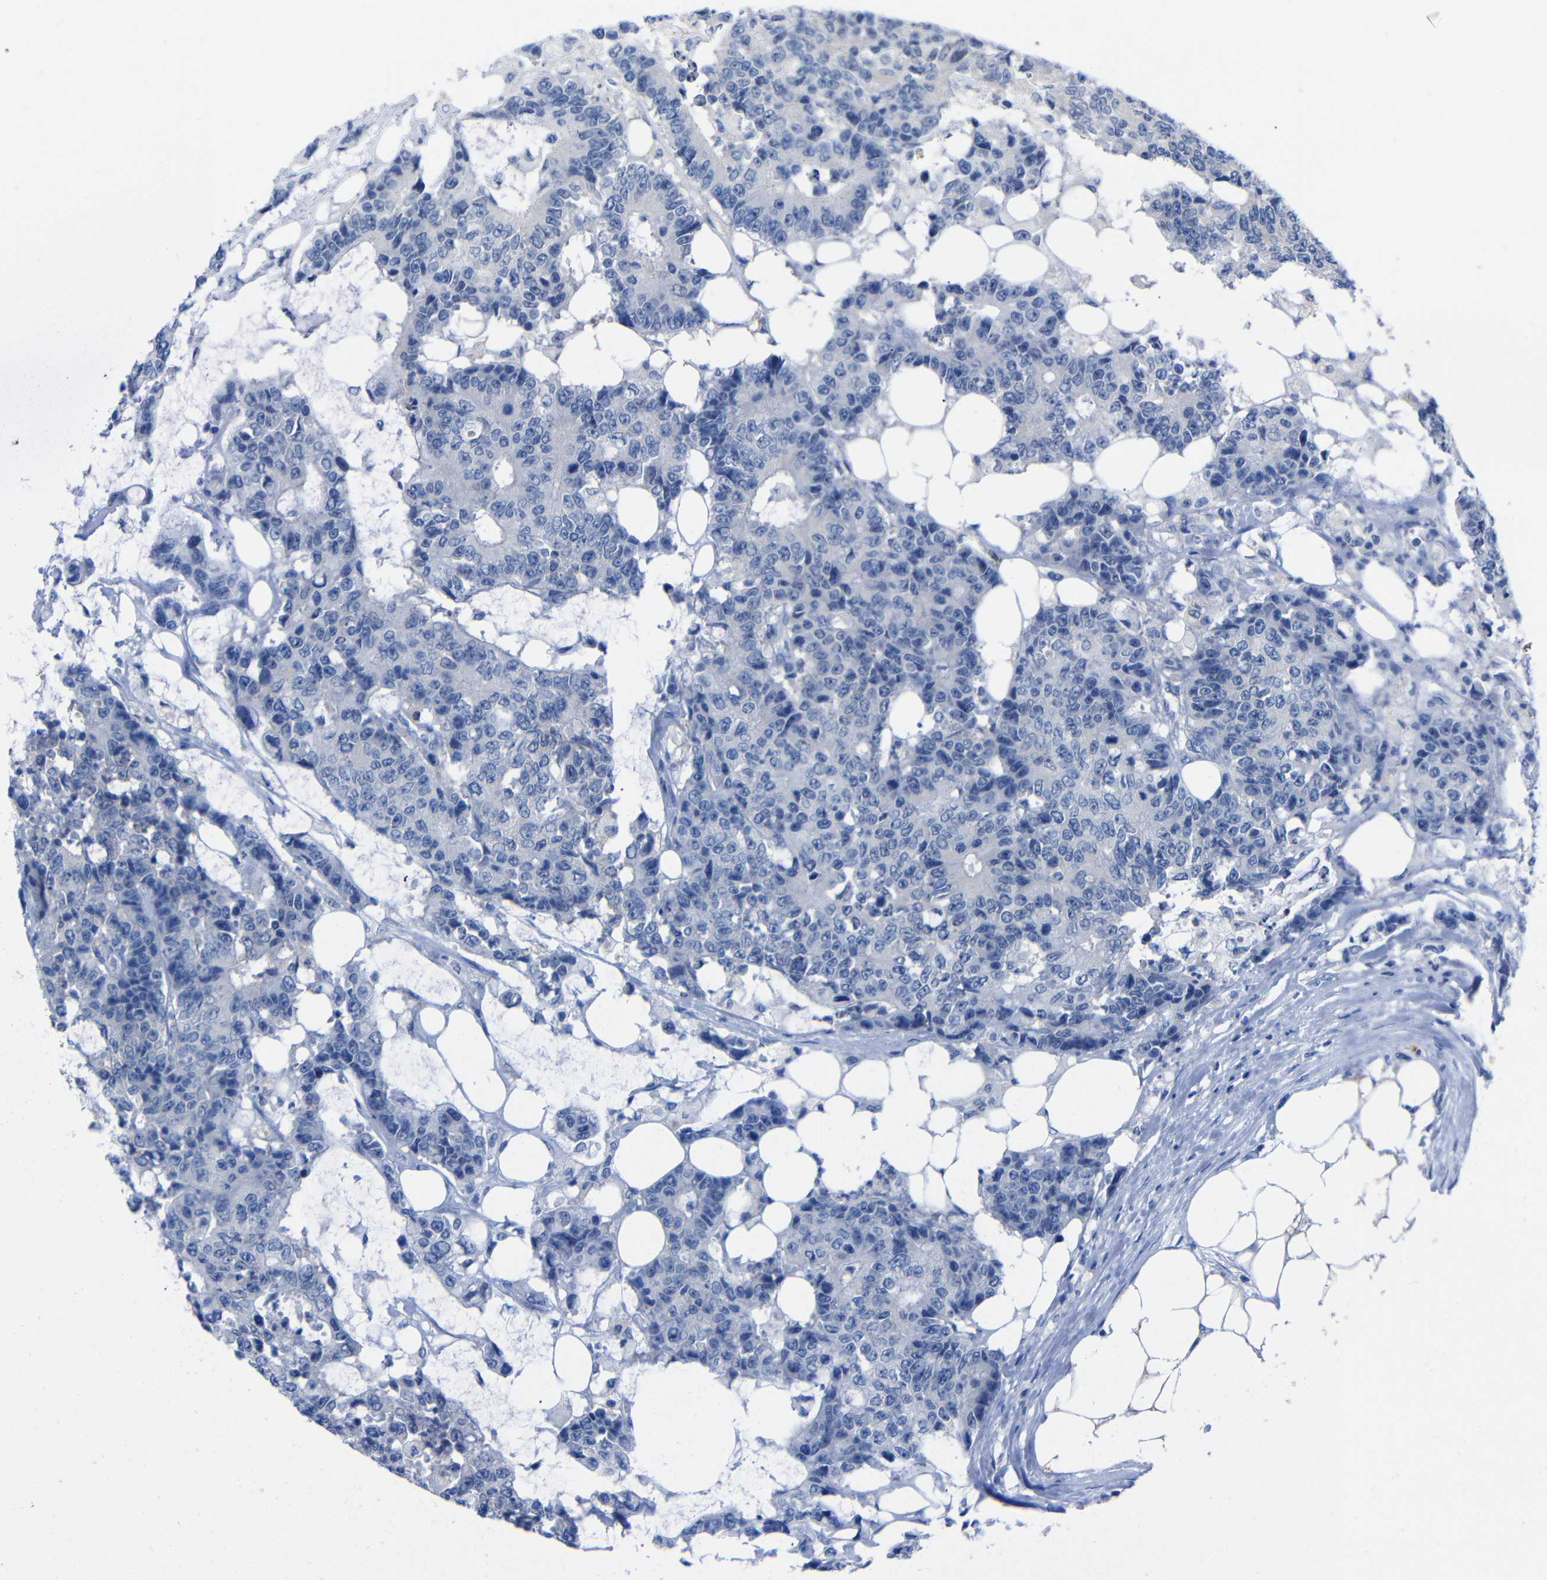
{"staining": {"intensity": "negative", "quantity": "none", "location": "none"}, "tissue": "colorectal cancer", "cell_type": "Tumor cells", "image_type": "cancer", "snomed": [{"axis": "morphology", "description": "Adenocarcinoma, NOS"}, {"axis": "topography", "description": "Colon"}], "caption": "Tumor cells show no significant protein expression in adenocarcinoma (colorectal). Nuclei are stained in blue.", "gene": "PEBP1", "patient": {"sex": "female", "age": 86}}